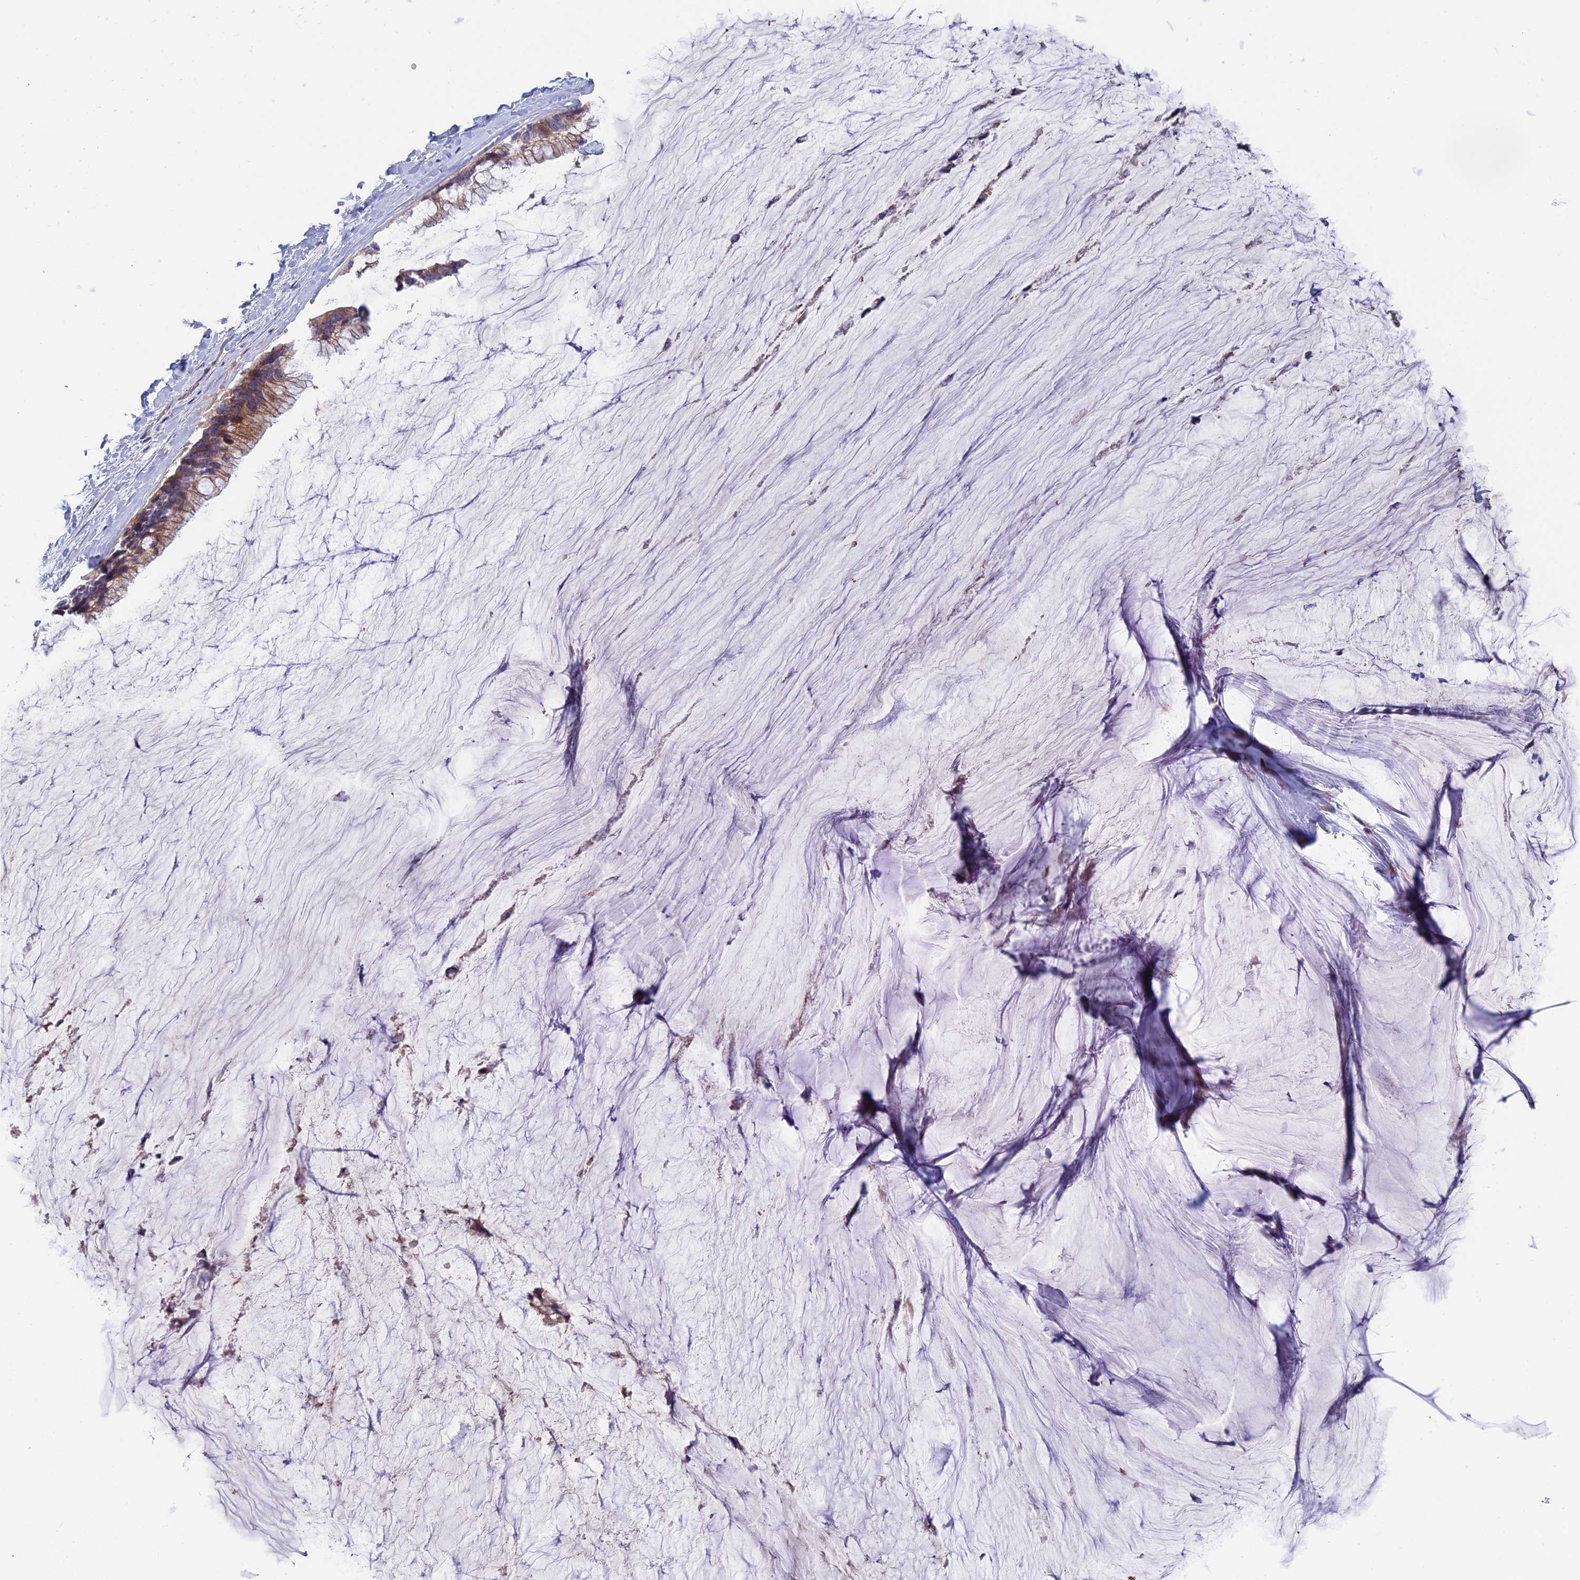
{"staining": {"intensity": "moderate", "quantity": ">75%", "location": "cytoplasmic/membranous"}, "tissue": "ovarian cancer", "cell_type": "Tumor cells", "image_type": "cancer", "snomed": [{"axis": "morphology", "description": "Cystadenocarcinoma, mucinous, NOS"}, {"axis": "topography", "description": "Ovary"}], "caption": "The micrograph demonstrates immunohistochemical staining of ovarian cancer. There is moderate cytoplasmic/membranous expression is present in approximately >75% of tumor cells.", "gene": "USP37", "patient": {"sex": "female", "age": 39}}